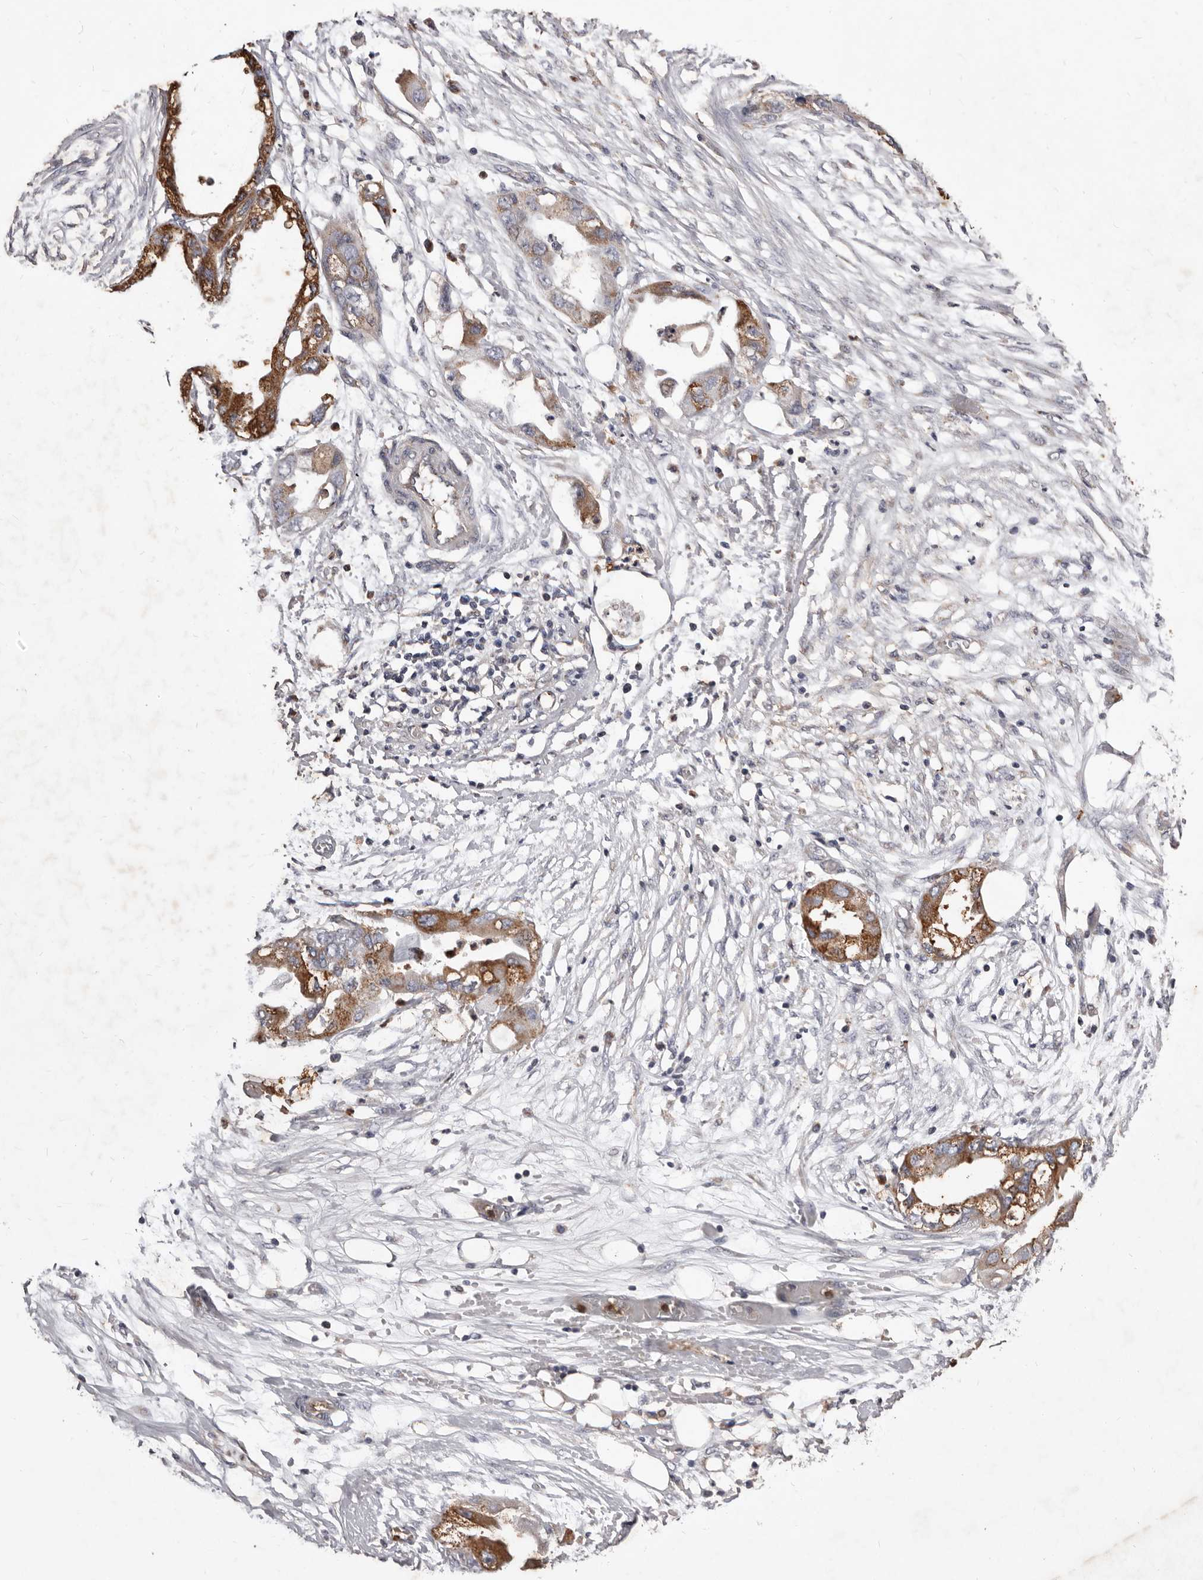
{"staining": {"intensity": "moderate", "quantity": ">75%", "location": "cytoplasmic/membranous"}, "tissue": "endometrial cancer", "cell_type": "Tumor cells", "image_type": "cancer", "snomed": [{"axis": "morphology", "description": "Adenocarcinoma, NOS"}, {"axis": "morphology", "description": "Adenocarcinoma, metastatic, NOS"}, {"axis": "topography", "description": "Adipose tissue"}, {"axis": "topography", "description": "Endometrium"}], "caption": "A brown stain labels moderate cytoplasmic/membranous staining of a protein in human metastatic adenocarcinoma (endometrial) tumor cells. (brown staining indicates protein expression, while blue staining denotes nuclei).", "gene": "CXCL14", "patient": {"sex": "female", "age": 67}}